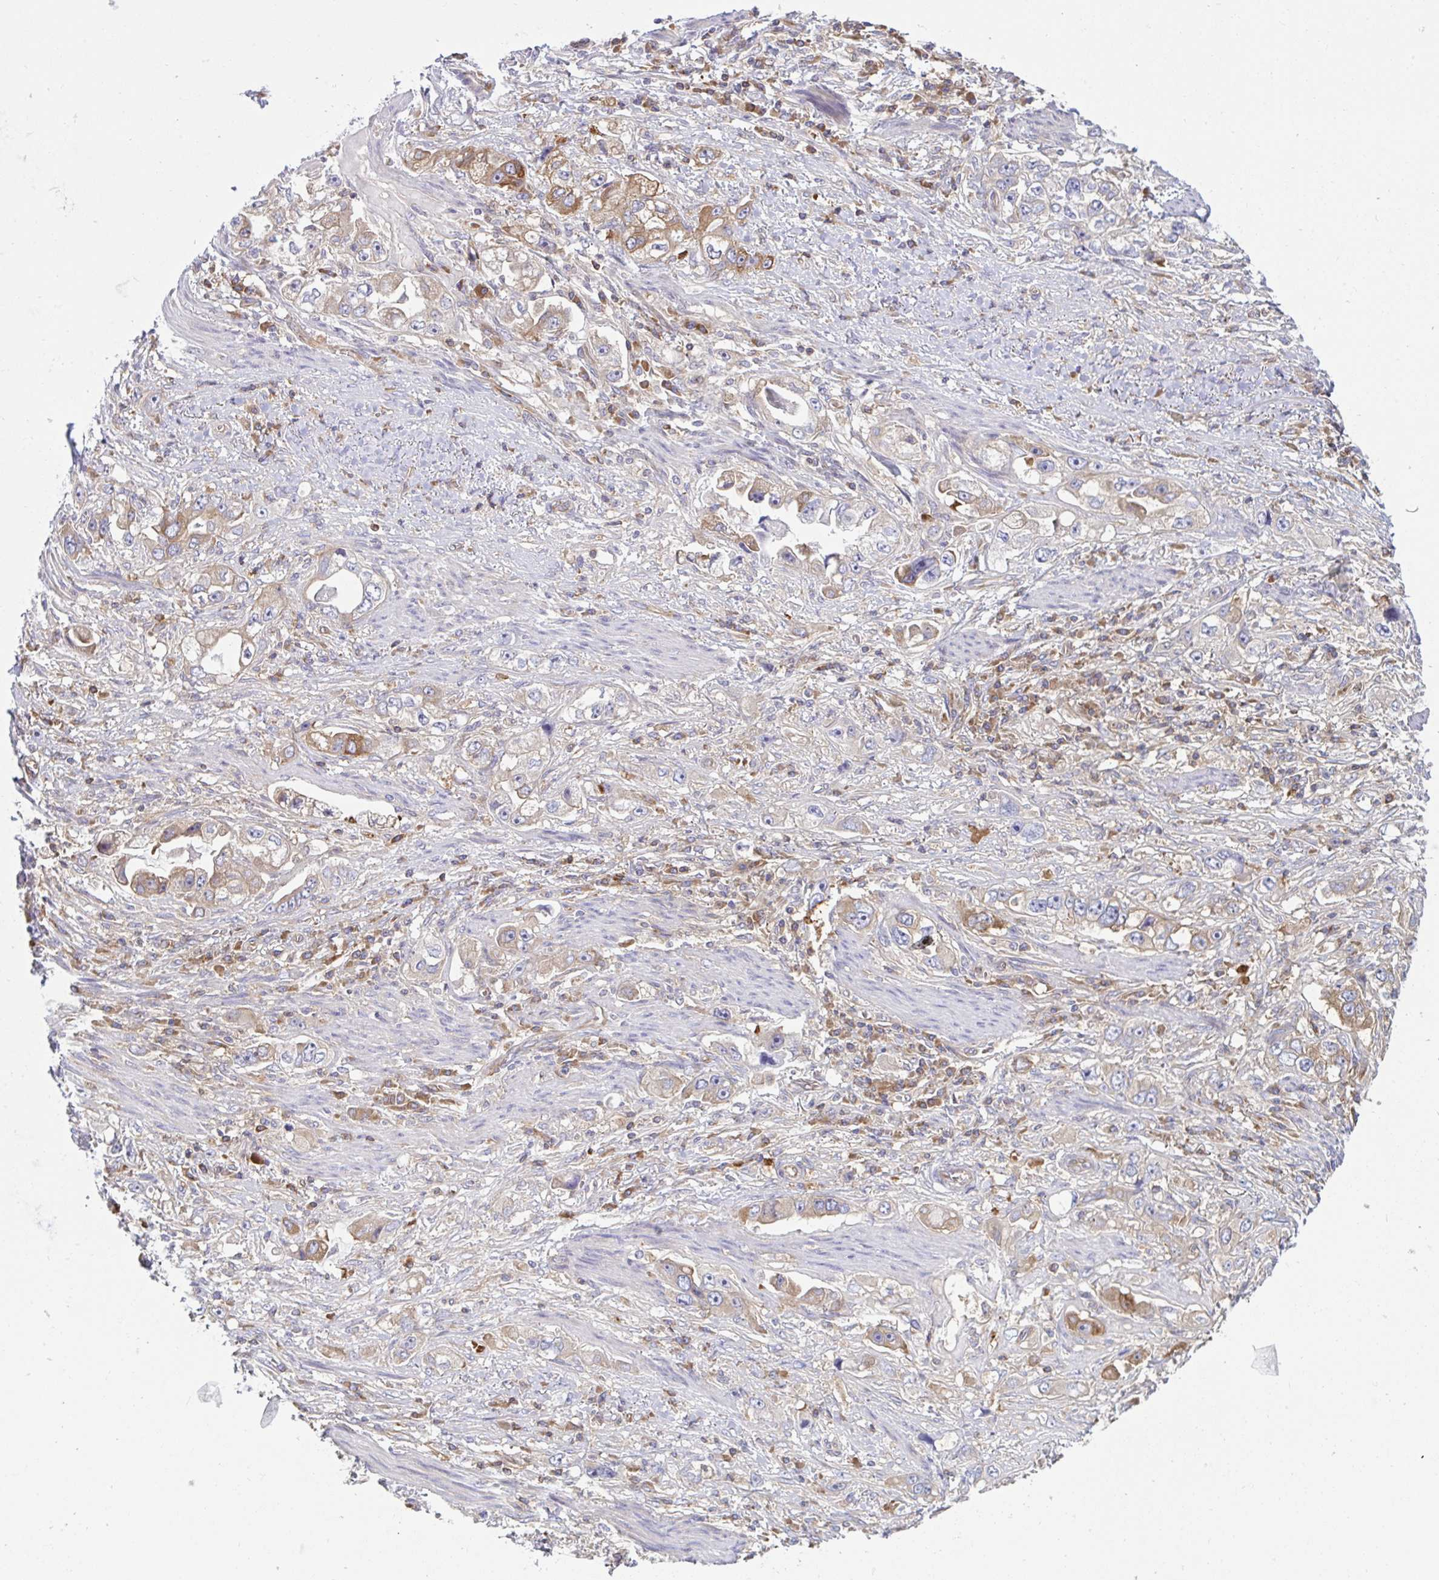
{"staining": {"intensity": "weak", "quantity": ">75%", "location": "cytoplasmic/membranous"}, "tissue": "stomach cancer", "cell_type": "Tumor cells", "image_type": "cancer", "snomed": [{"axis": "morphology", "description": "Adenocarcinoma, NOS"}, {"axis": "topography", "description": "Stomach, lower"}], "caption": "Adenocarcinoma (stomach) stained for a protein reveals weak cytoplasmic/membranous positivity in tumor cells.", "gene": "TSC22D3", "patient": {"sex": "female", "age": 93}}